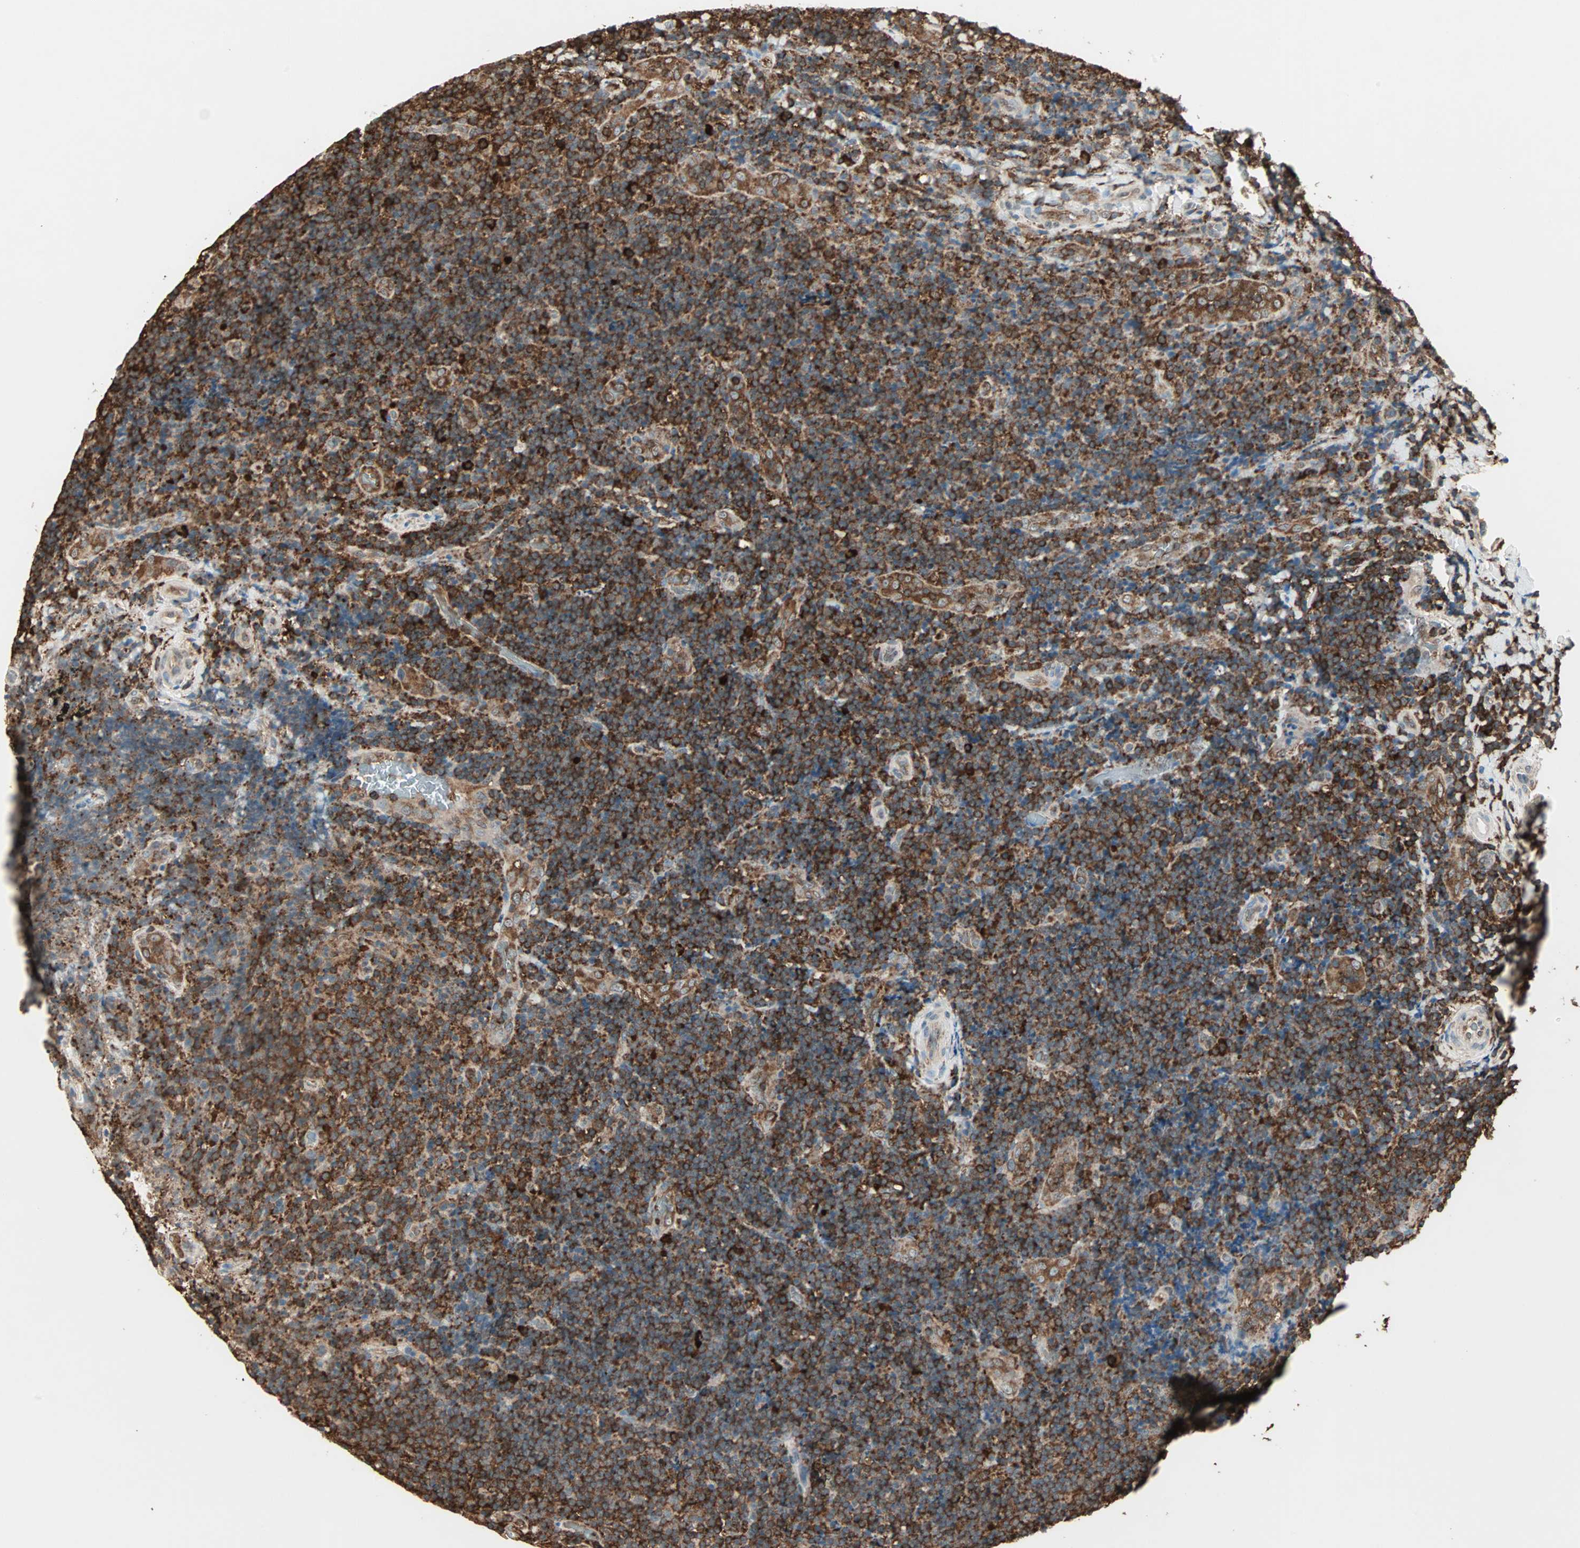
{"staining": {"intensity": "strong", "quantity": ">75%", "location": "cytoplasmic/membranous"}, "tissue": "lymphoma", "cell_type": "Tumor cells", "image_type": "cancer", "snomed": [{"axis": "morphology", "description": "Malignant lymphoma, non-Hodgkin's type, High grade"}, {"axis": "topography", "description": "Tonsil"}], "caption": "Human lymphoma stained for a protein (brown) displays strong cytoplasmic/membranous positive expression in about >75% of tumor cells.", "gene": "MMP3", "patient": {"sex": "female", "age": 36}}